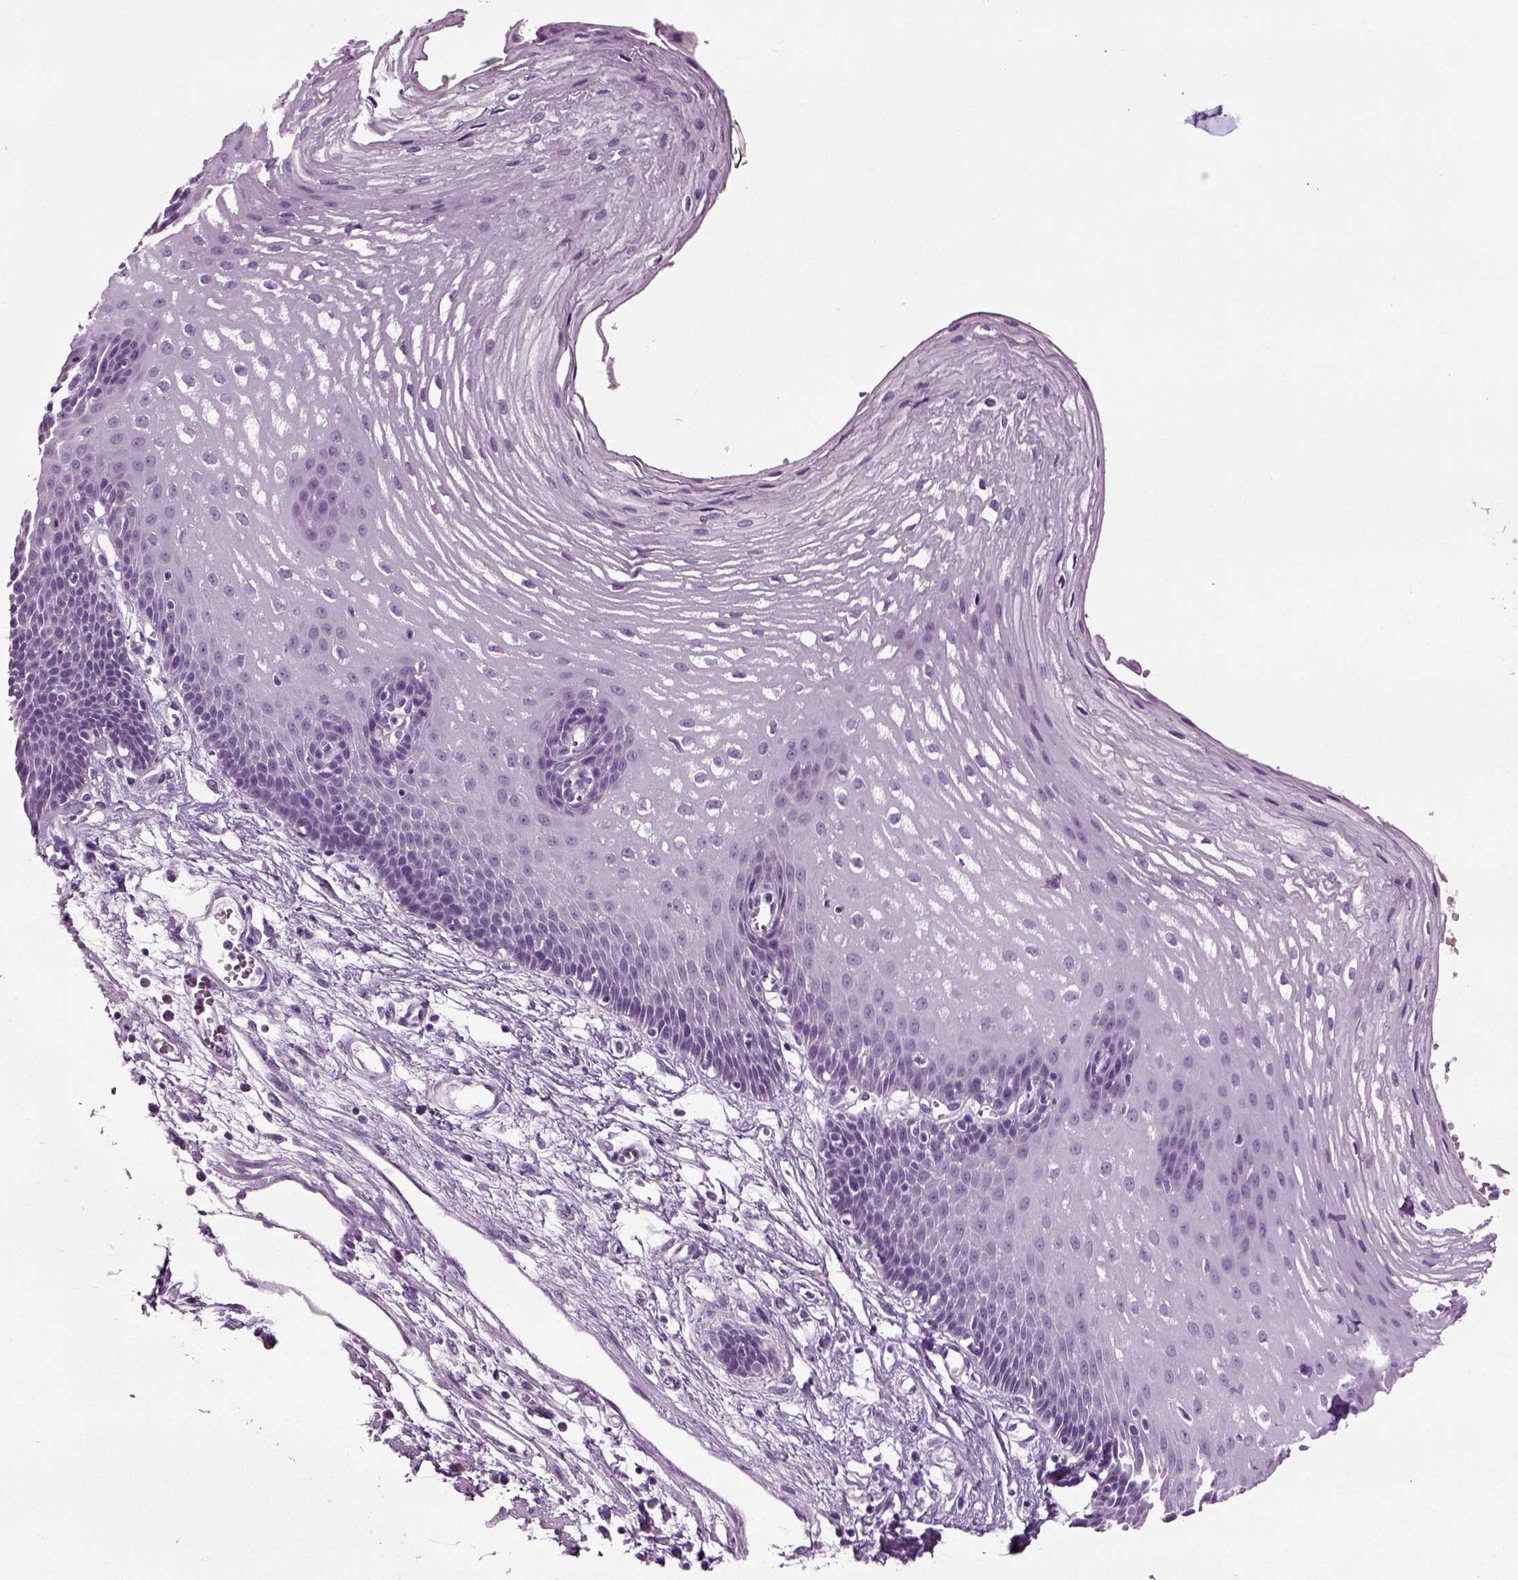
{"staining": {"intensity": "negative", "quantity": "none", "location": "none"}, "tissue": "esophagus", "cell_type": "Squamous epithelial cells", "image_type": "normal", "snomed": [{"axis": "morphology", "description": "Normal tissue, NOS"}, {"axis": "topography", "description": "Esophagus"}], "caption": "Immunohistochemistry photomicrograph of benign esophagus: human esophagus stained with DAB (3,3'-diaminobenzidine) shows no significant protein positivity in squamous epithelial cells. (Stains: DAB (3,3'-diaminobenzidine) immunohistochemistry with hematoxylin counter stain, Microscopy: brightfield microscopy at high magnification).", "gene": "DNAH10", "patient": {"sex": "male", "age": 72}}